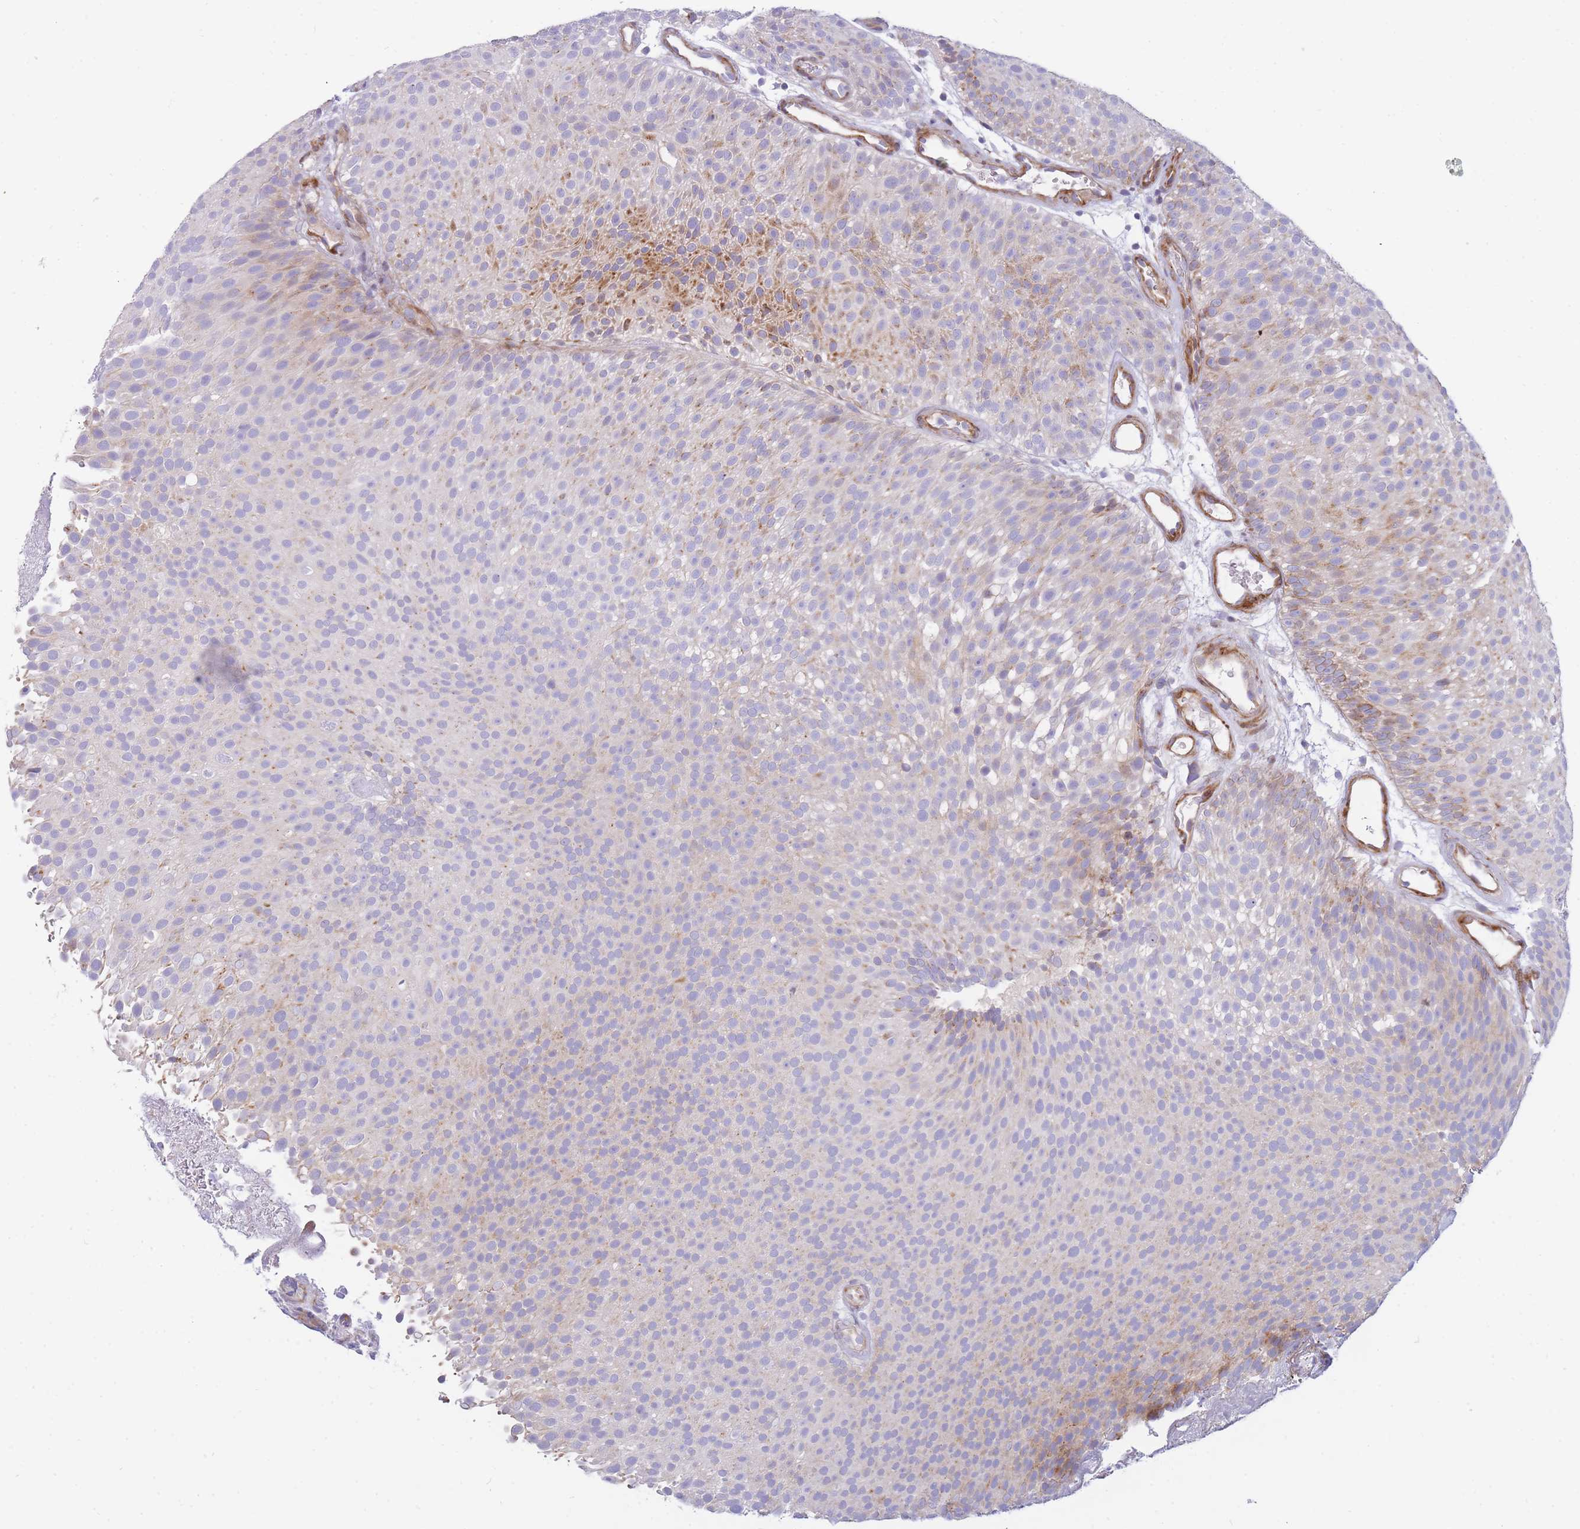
{"staining": {"intensity": "moderate", "quantity": "<25%", "location": "cytoplasmic/membranous"}, "tissue": "urothelial cancer", "cell_type": "Tumor cells", "image_type": "cancer", "snomed": [{"axis": "morphology", "description": "Urothelial carcinoma, Low grade"}, {"axis": "topography", "description": "Urinary bladder"}], "caption": "Brown immunohistochemical staining in human urothelial cancer exhibits moderate cytoplasmic/membranous positivity in approximately <25% of tumor cells.", "gene": "ATP5MC2", "patient": {"sex": "male", "age": 78}}